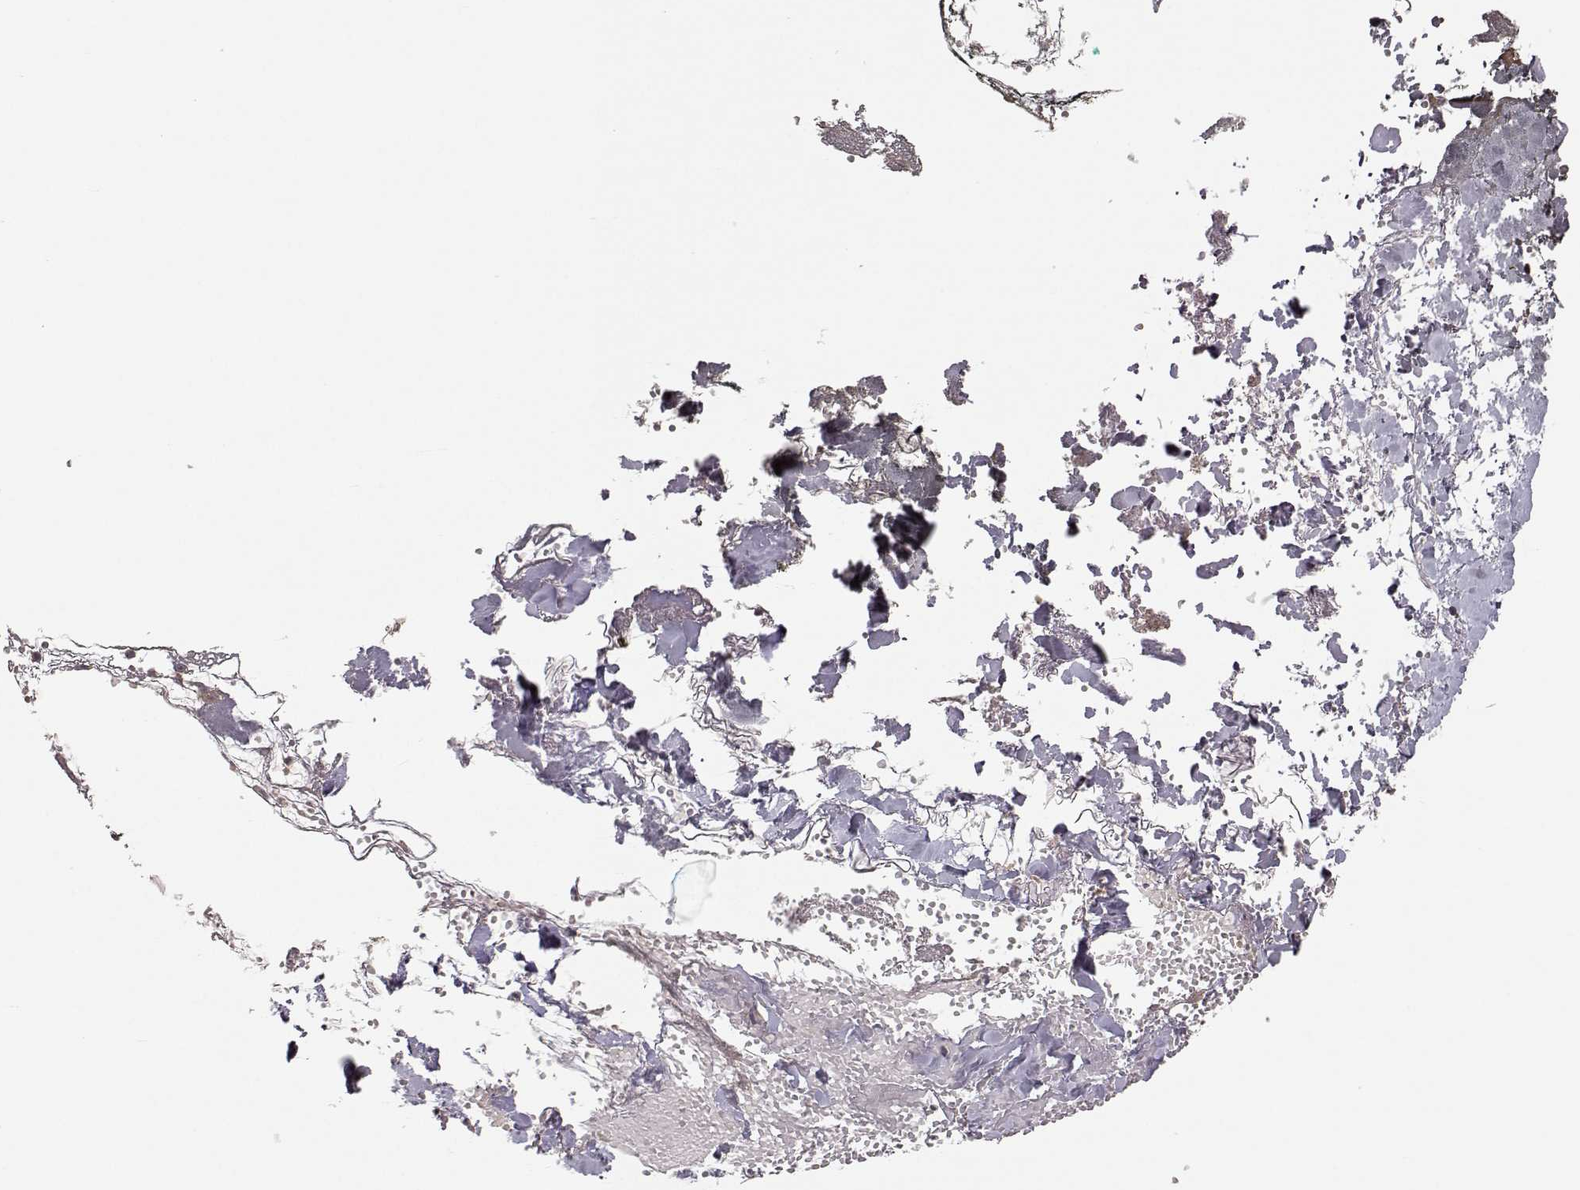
{"staining": {"intensity": "weak", "quantity": "<25%", "location": "cytoplasmic/membranous"}, "tissue": "skin", "cell_type": "Fibroblasts", "image_type": "normal", "snomed": [{"axis": "morphology", "description": "Normal tissue, NOS"}, {"axis": "topography", "description": "Skin"}], "caption": "This is a photomicrograph of immunohistochemistry (IHC) staining of normal skin, which shows no expression in fibroblasts. The staining was performed using DAB (3,3'-diaminobenzidine) to visualize the protein expression in brown, while the nuclei were stained in blue with hematoxylin (Magnification: 20x).", "gene": "PLEKHG3", "patient": {"sex": "female", "age": 34}}